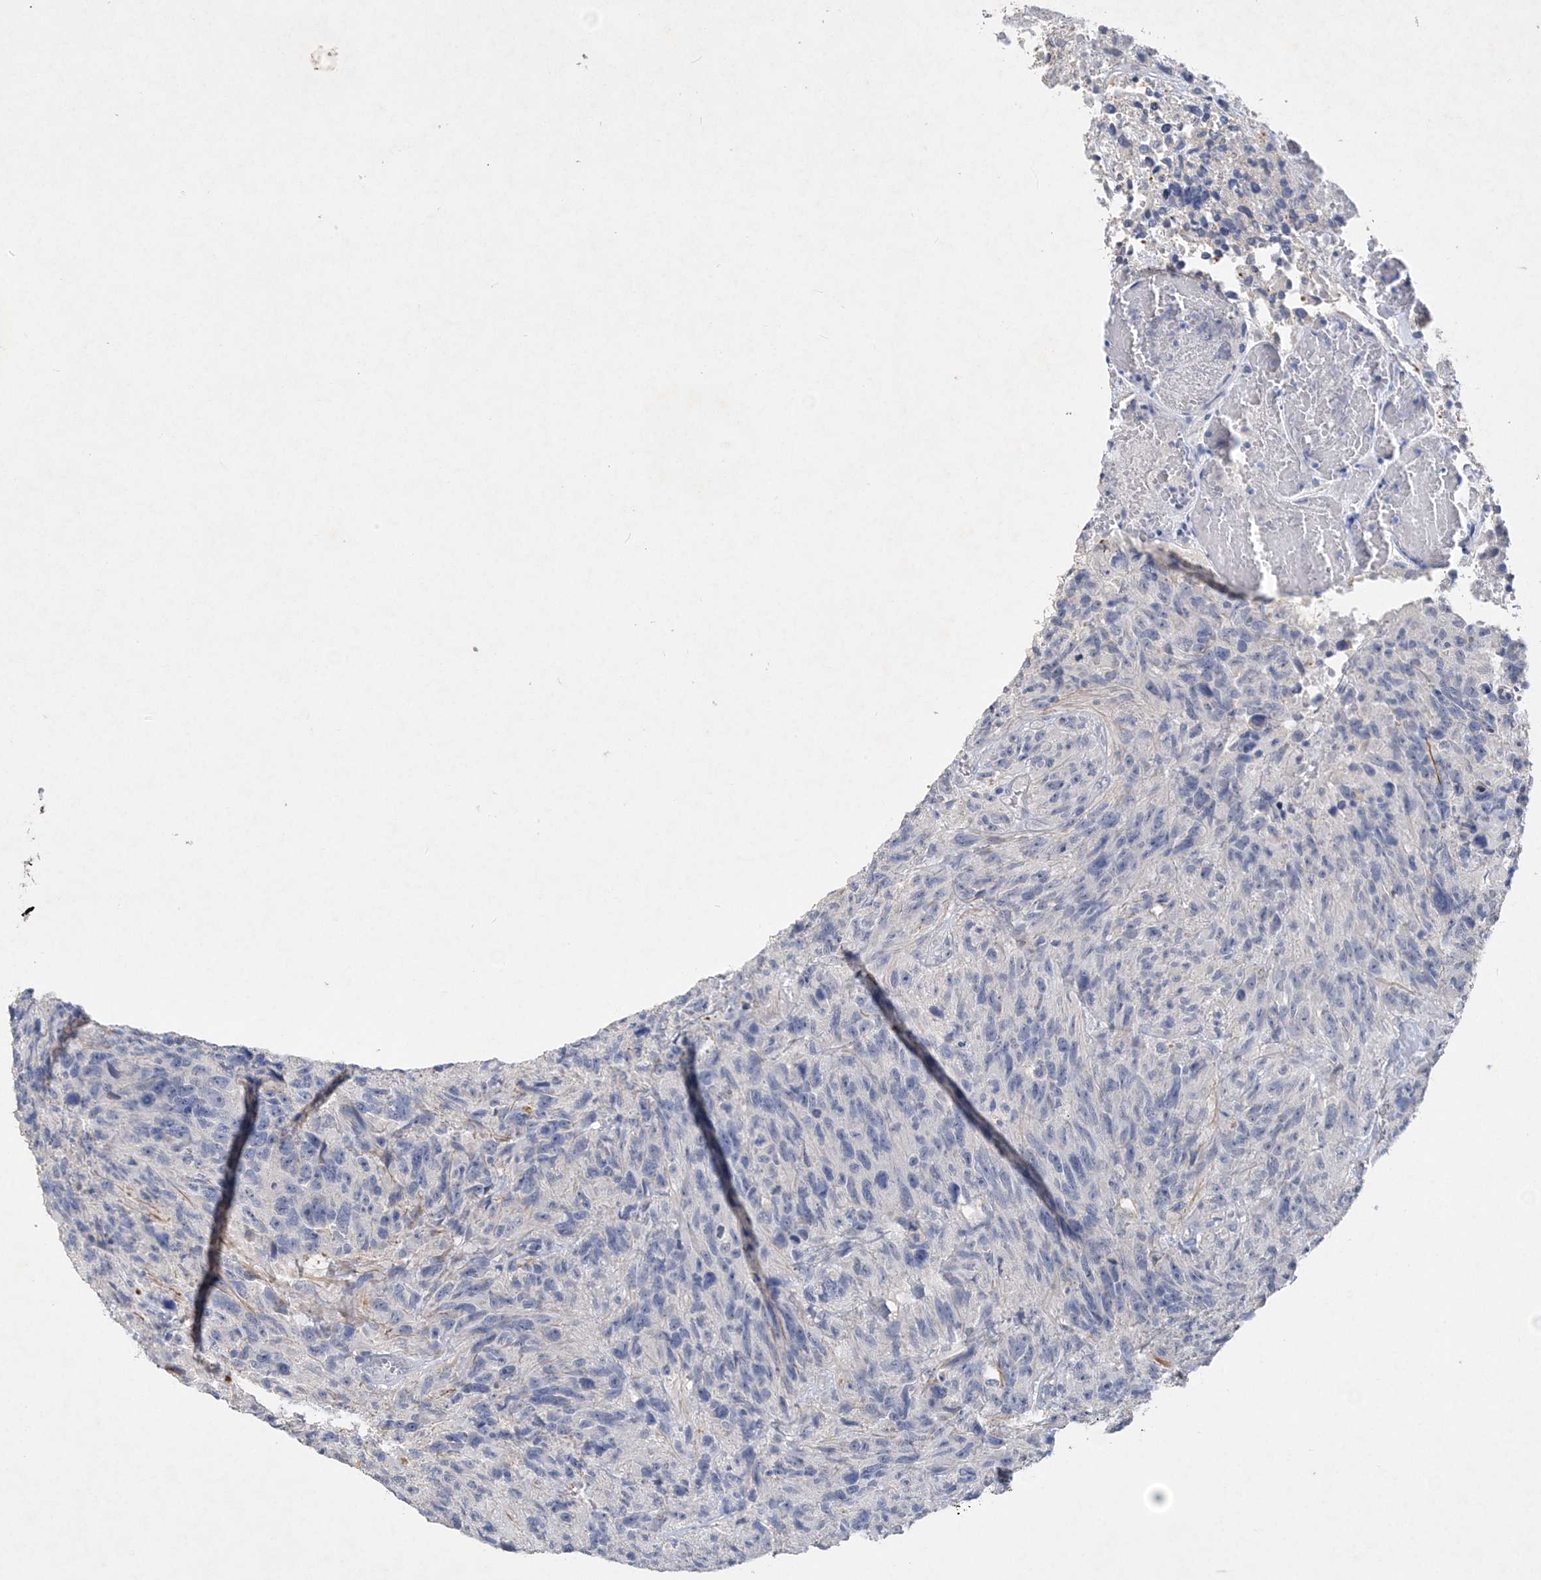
{"staining": {"intensity": "negative", "quantity": "none", "location": "none"}, "tissue": "glioma", "cell_type": "Tumor cells", "image_type": "cancer", "snomed": [{"axis": "morphology", "description": "Glioma, malignant, High grade"}, {"axis": "topography", "description": "Brain"}], "caption": "An image of human high-grade glioma (malignant) is negative for staining in tumor cells.", "gene": "C11orf58", "patient": {"sex": "male", "age": 69}}